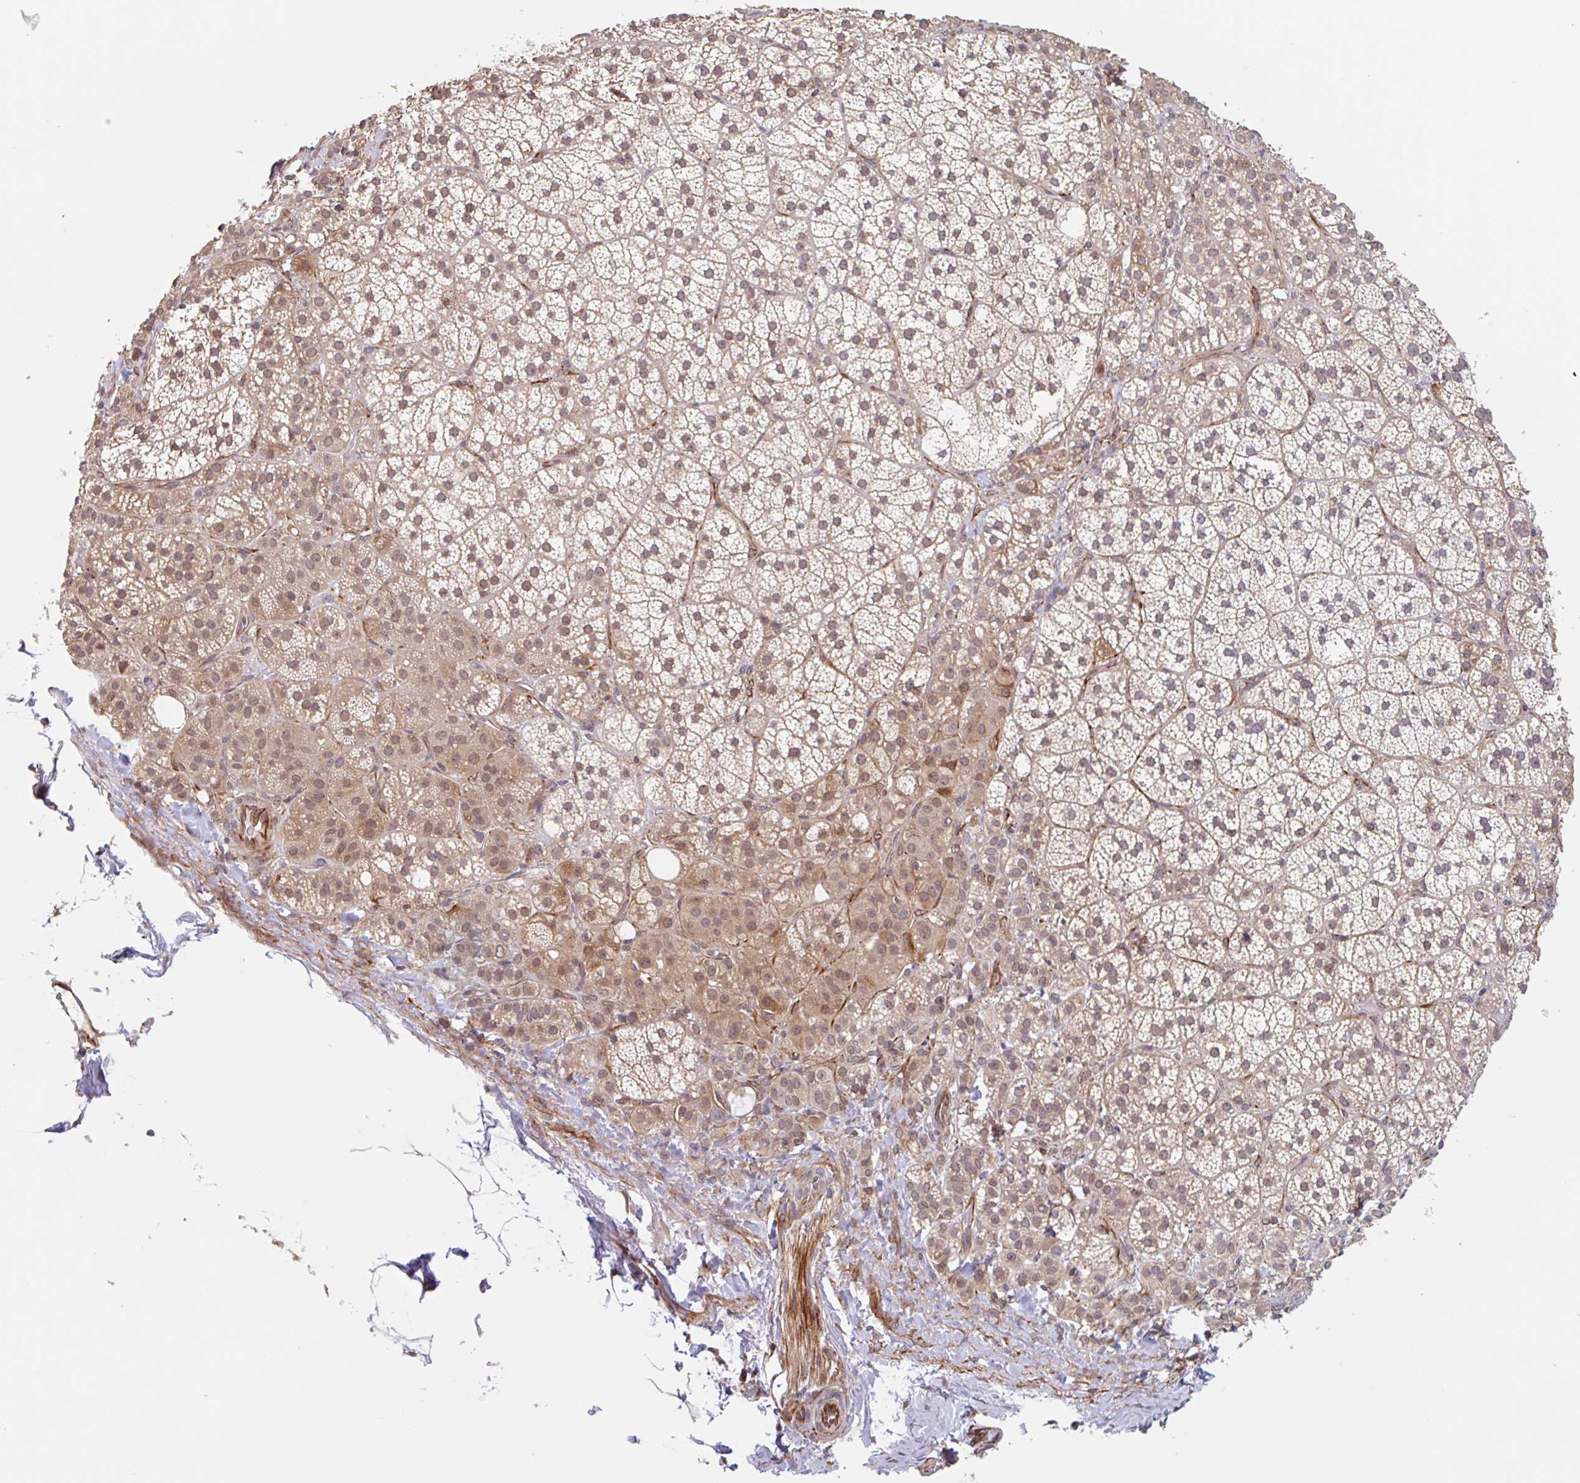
{"staining": {"intensity": "moderate", "quantity": "25%-75%", "location": "cytoplasmic/membranous,nuclear"}, "tissue": "adrenal gland", "cell_type": "Glandular cells", "image_type": "normal", "snomed": [{"axis": "morphology", "description": "Normal tissue, NOS"}, {"axis": "topography", "description": "Adrenal gland"}], "caption": "Immunohistochemistry (IHC) of normal adrenal gland demonstrates medium levels of moderate cytoplasmic/membranous,nuclear staining in approximately 25%-75% of glandular cells.", "gene": "NUB1", "patient": {"sex": "female", "age": 60}}